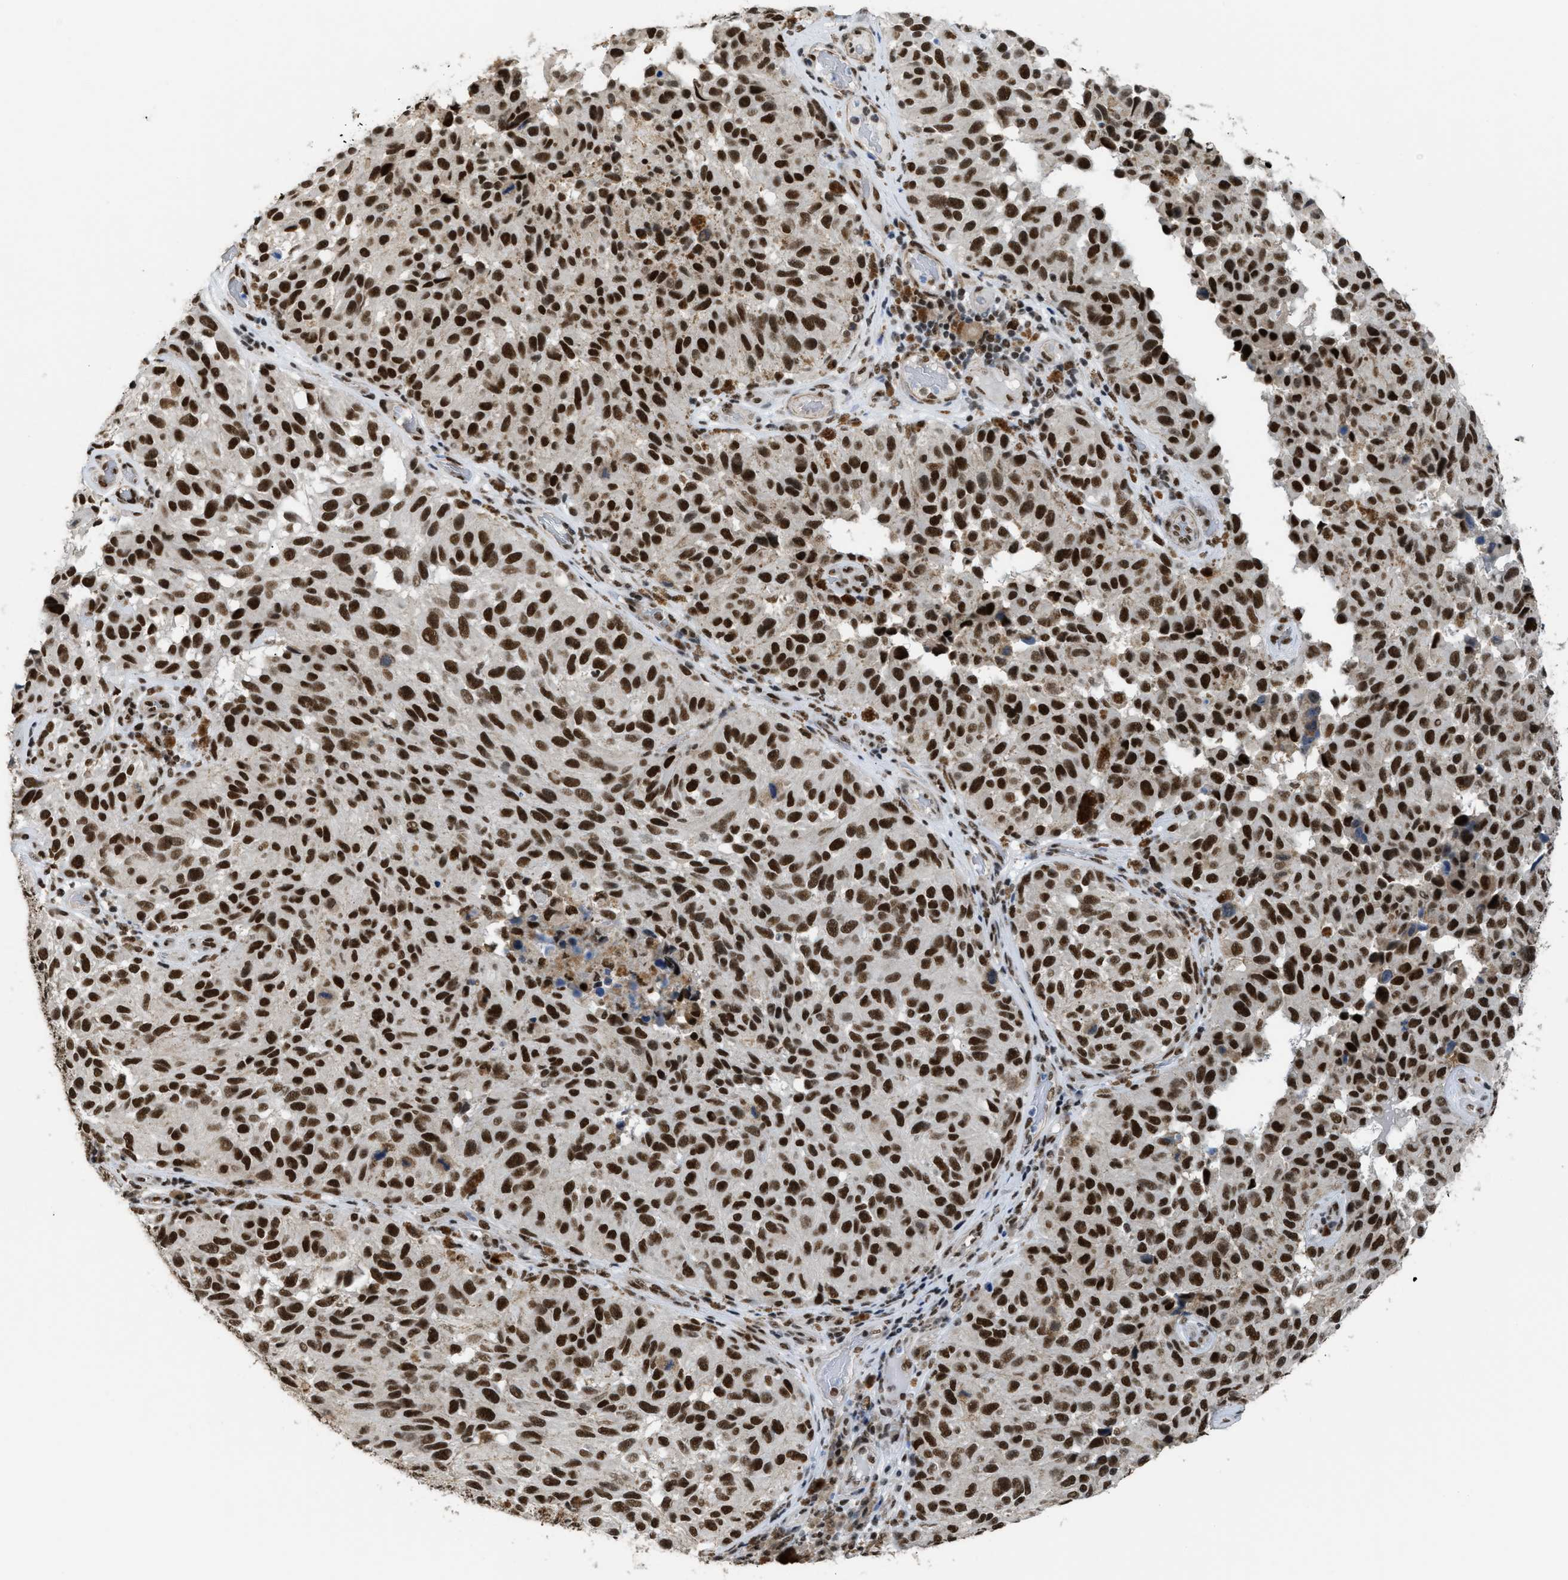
{"staining": {"intensity": "strong", "quantity": ">75%", "location": "nuclear"}, "tissue": "melanoma", "cell_type": "Tumor cells", "image_type": "cancer", "snomed": [{"axis": "morphology", "description": "Malignant melanoma, NOS"}, {"axis": "topography", "description": "Skin"}], "caption": "Tumor cells demonstrate high levels of strong nuclear staining in about >75% of cells in human melanoma.", "gene": "SCAF4", "patient": {"sex": "female", "age": 73}}